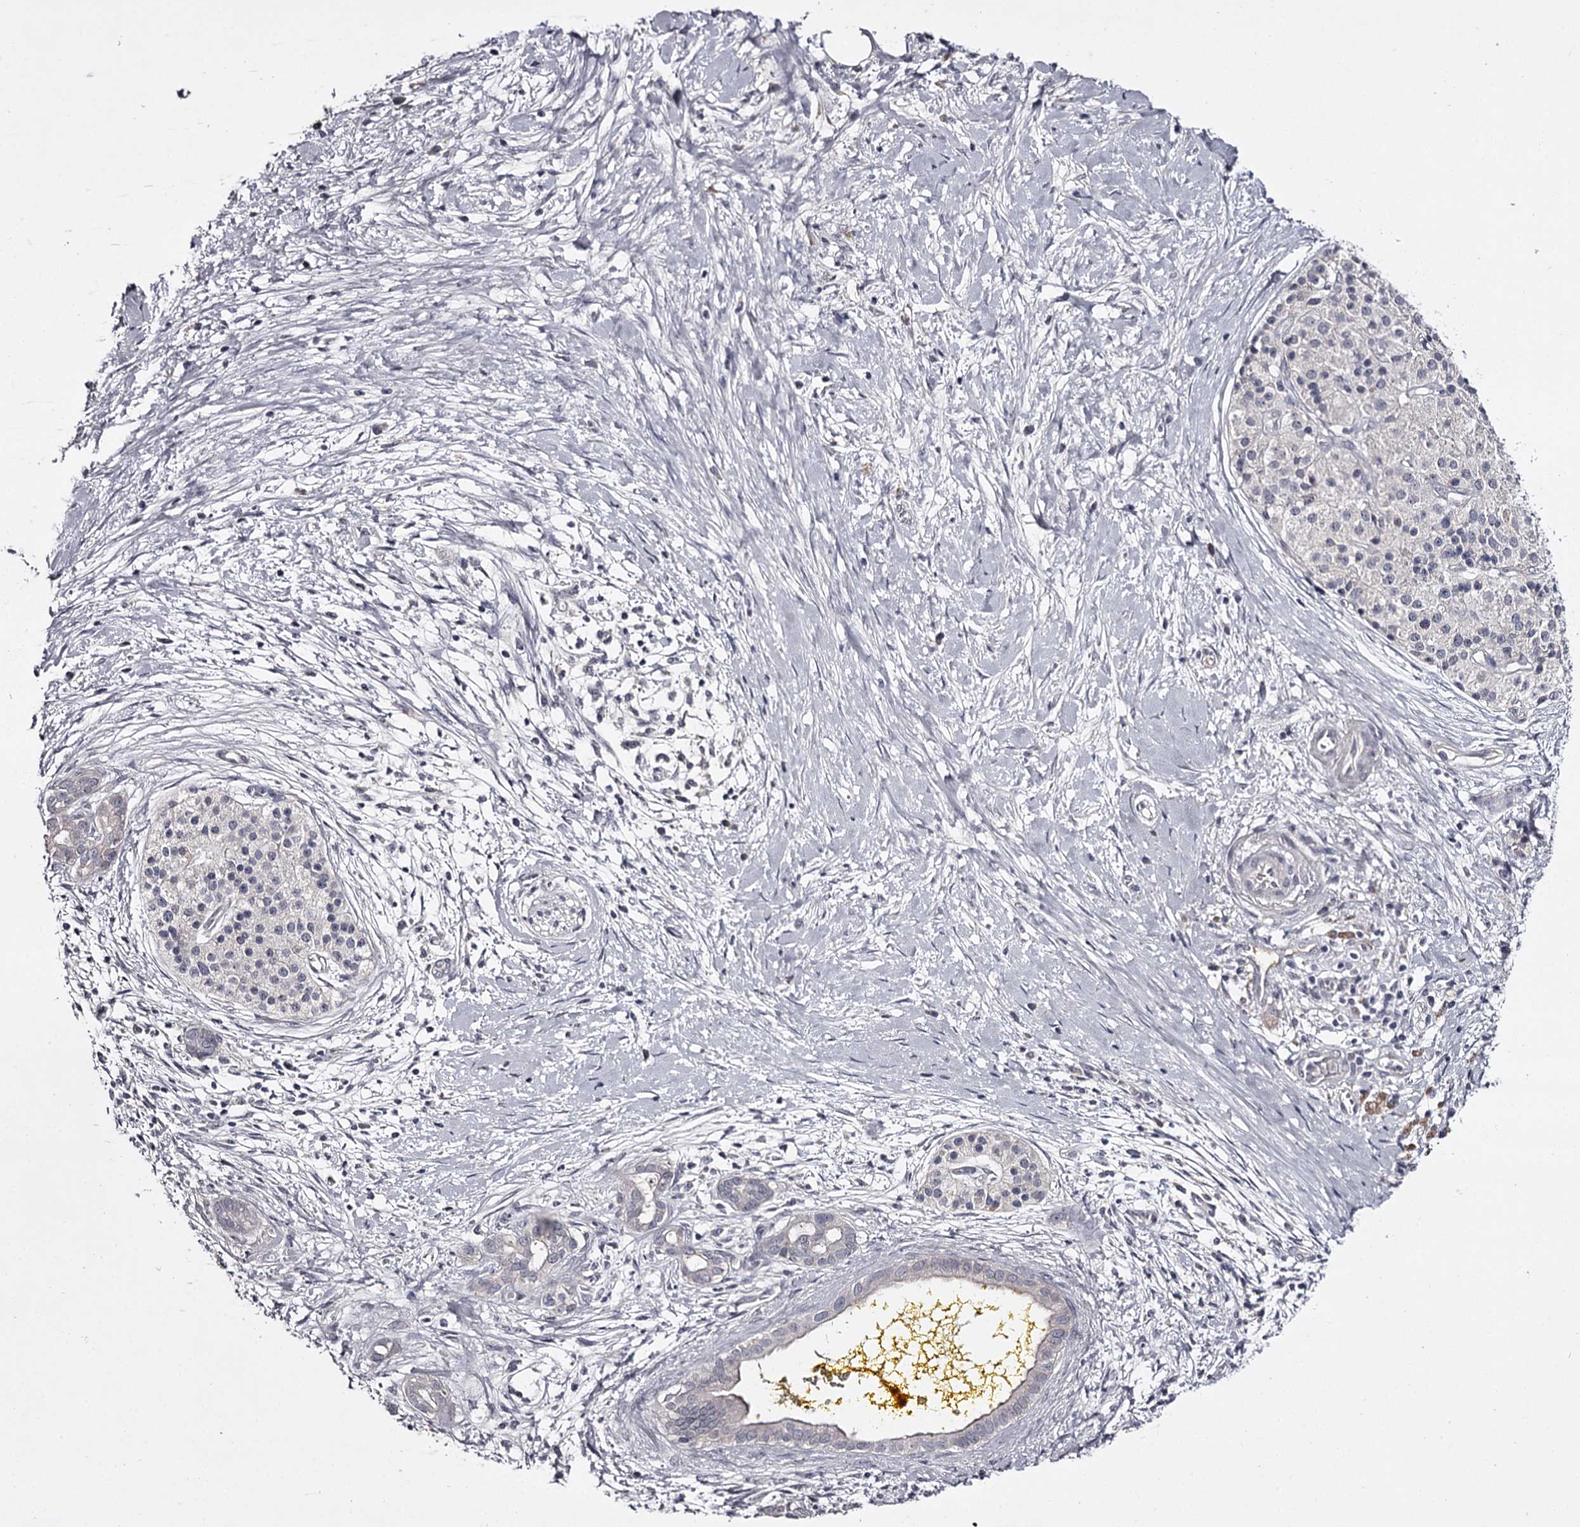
{"staining": {"intensity": "negative", "quantity": "none", "location": "none"}, "tissue": "pancreatic cancer", "cell_type": "Tumor cells", "image_type": "cancer", "snomed": [{"axis": "morphology", "description": "Adenocarcinoma, NOS"}, {"axis": "topography", "description": "Pancreas"}], "caption": "The IHC histopathology image has no significant expression in tumor cells of pancreatic cancer tissue.", "gene": "PRM2", "patient": {"sex": "male", "age": 58}}